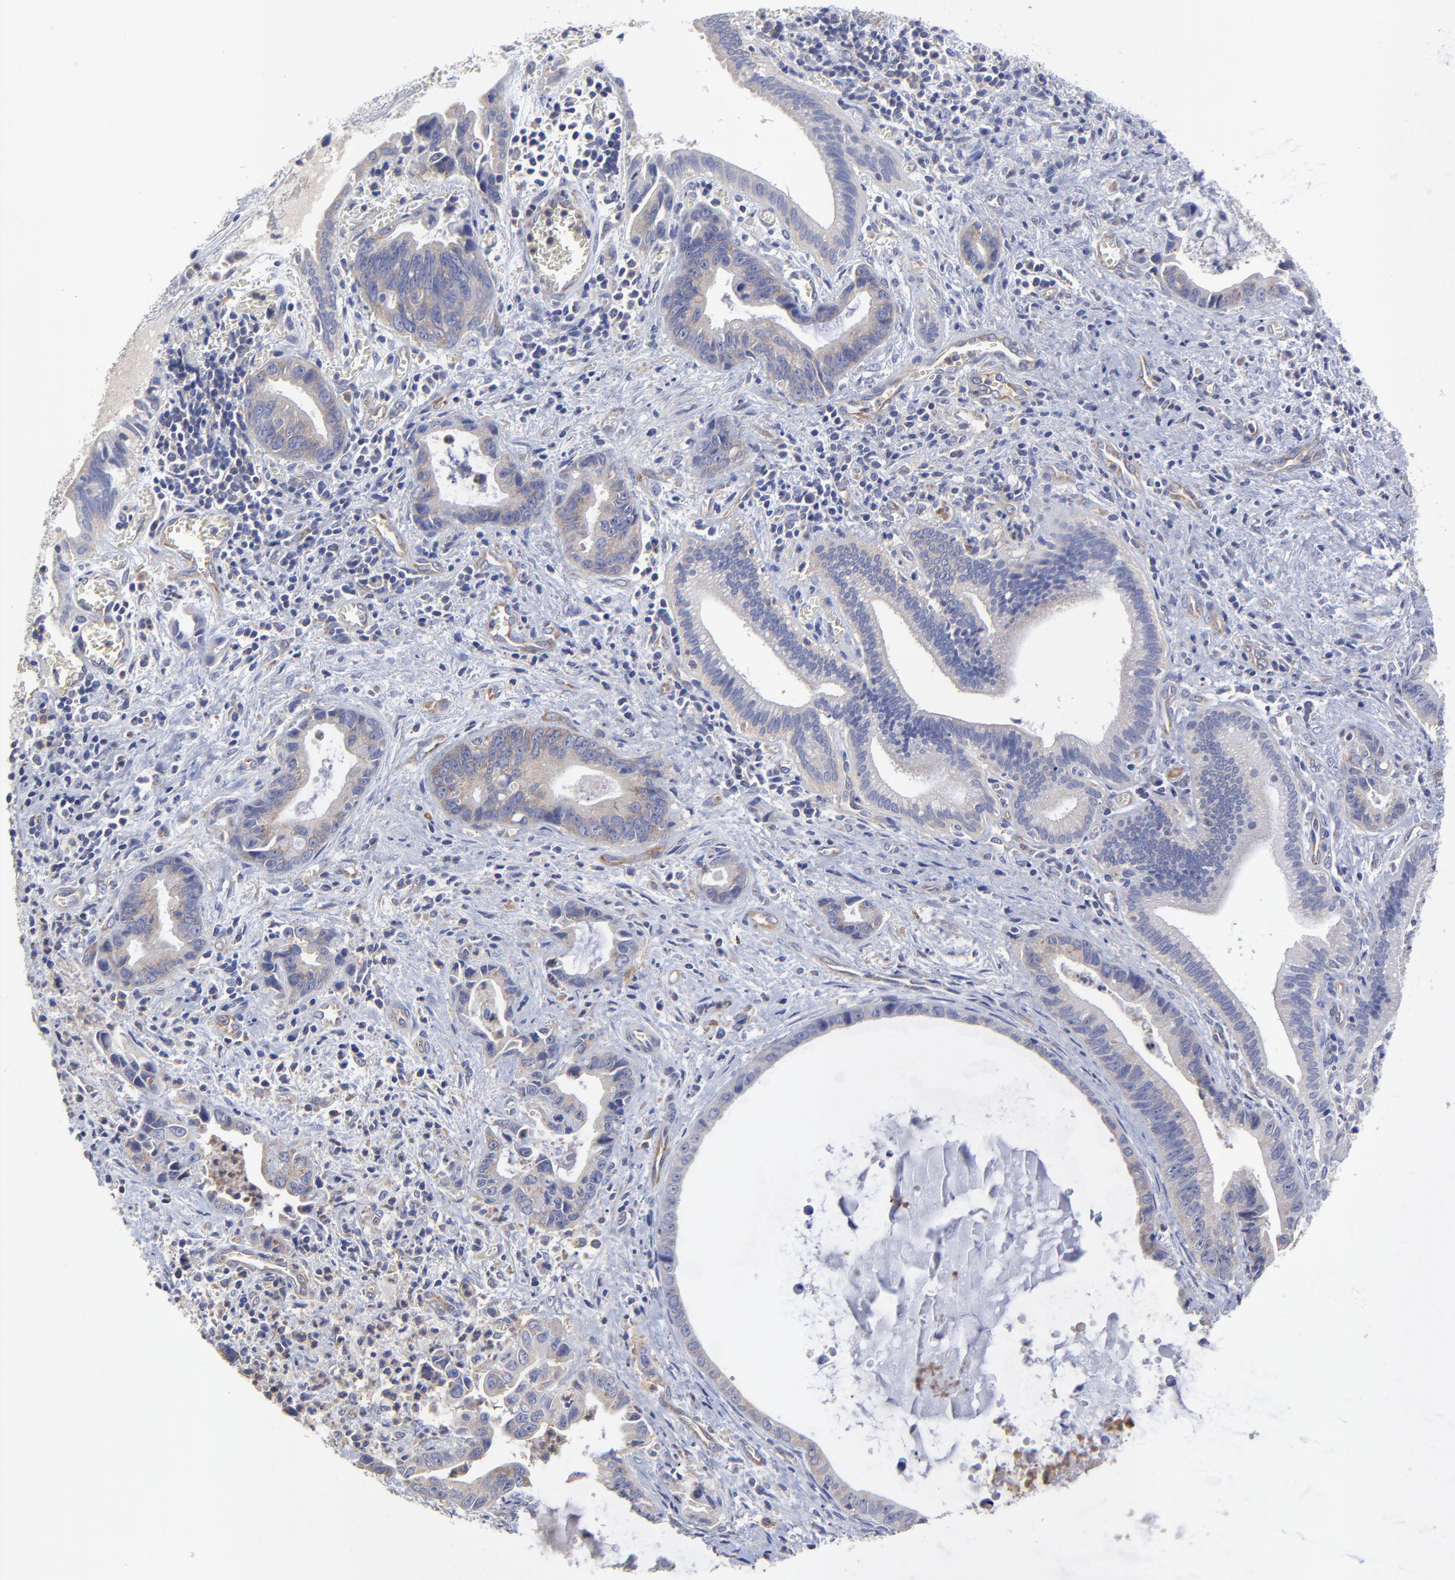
{"staining": {"intensity": "weak", "quantity": "<25%", "location": "cytoplasmic/membranous"}, "tissue": "liver cancer", "cell_type": "Tumor cells", "image_type": "cancer", "snomed": [{"axis": "morphology", "description": "Cholangiocarcinoma"}, {"axis": "topography", "description": "Liver"}], "caption": "IHC photomicrograph of liver cancer (cholangiocarcinoma) stained for a protein (brown), which reveals no staining in tumor cells.", "gene": "SULF2", "patient": {"sex": "female", "age": 55}}